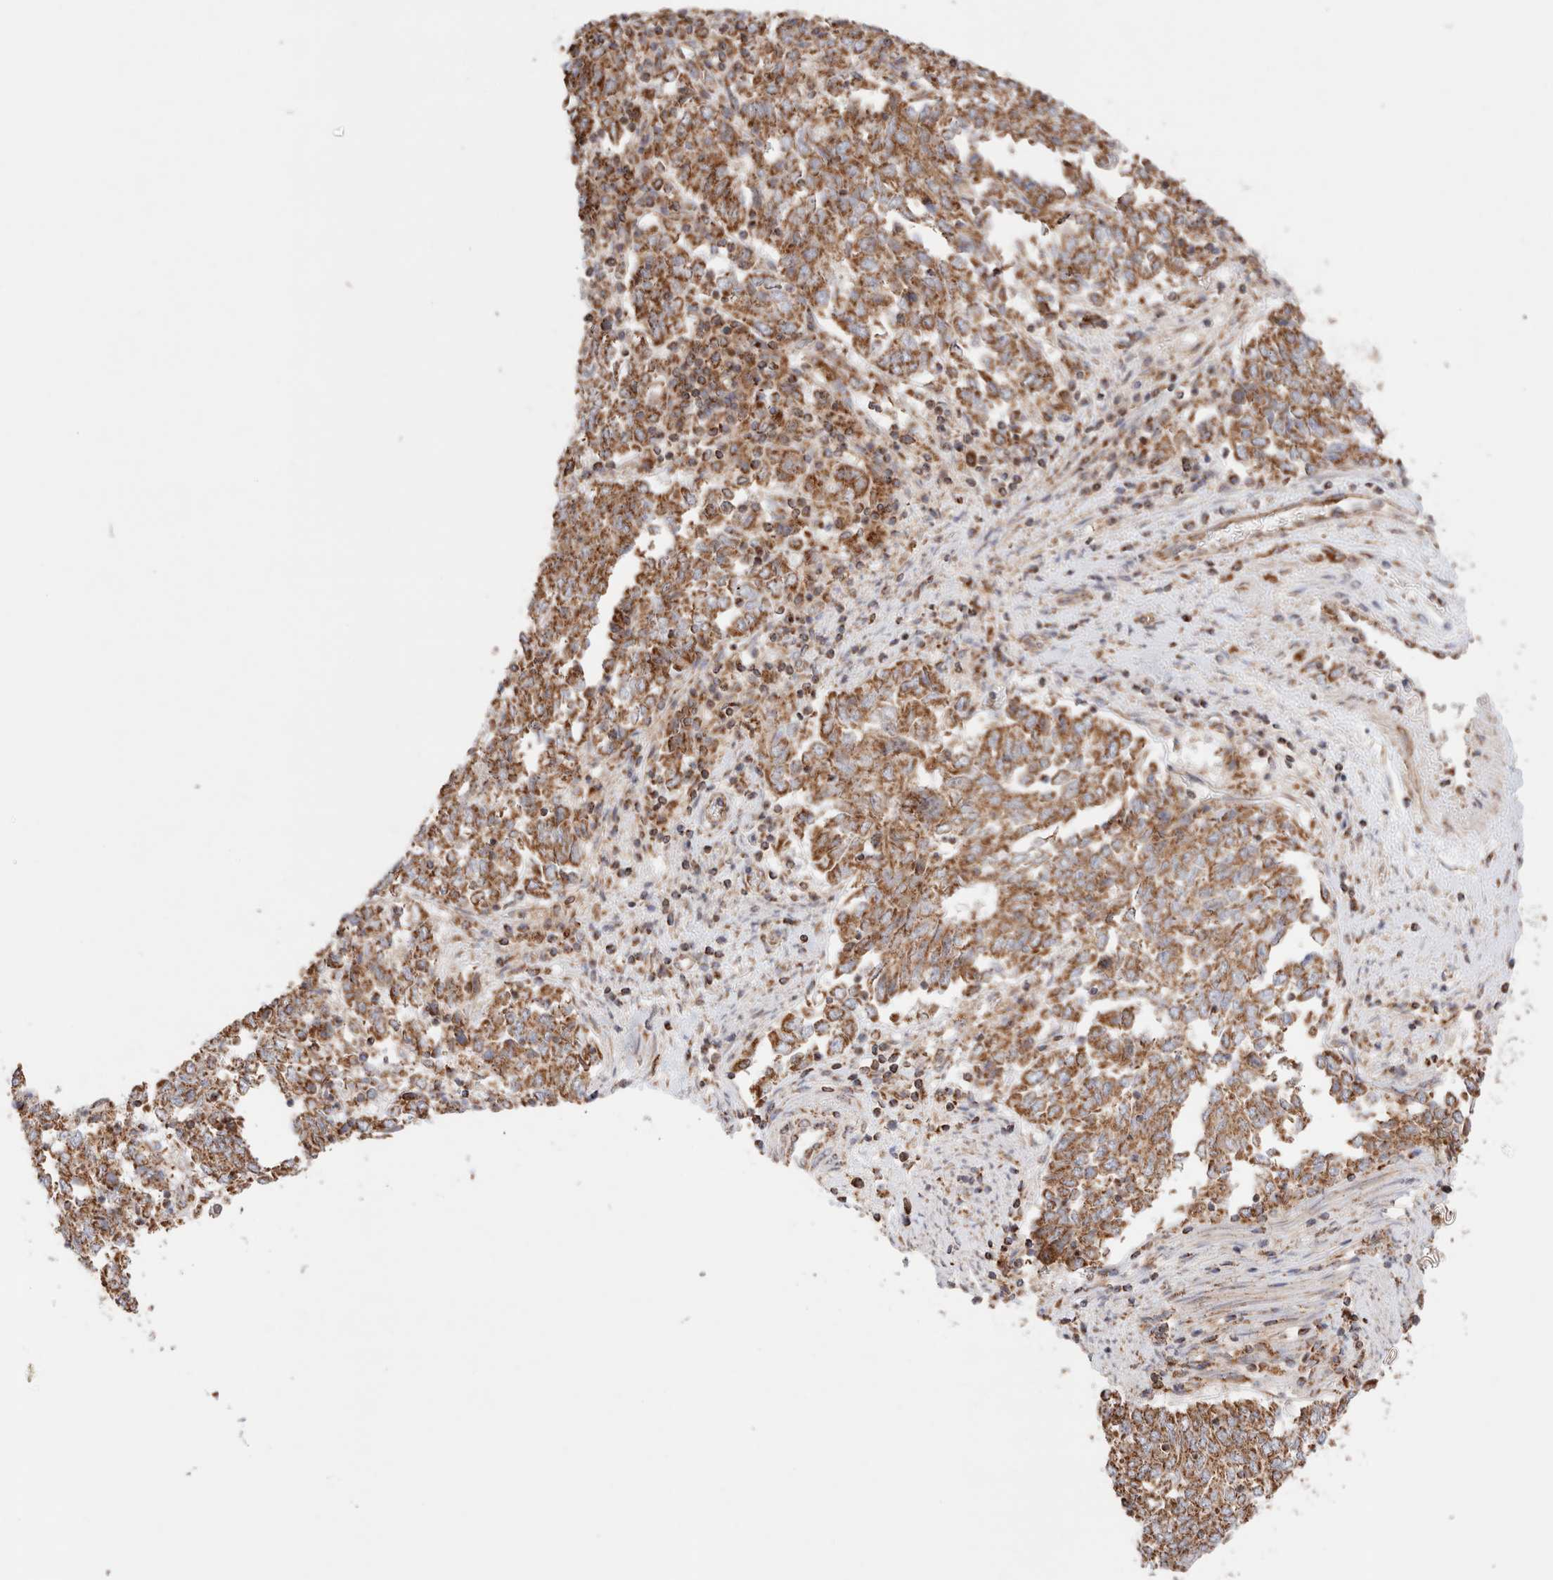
{"staining": {"intensity": "moderate", "quantity": ">75%", "location": "cytoplasmic/membranous"}, "tissue": "endometrial cancer", "cell_type": "Tumor cells", "image_type": "cancer", "snomed": [{"axis": "morphology", "description": "Adenocarcinoma, NOS"}, {"axis": "topography", "description": "Endometrium"}], "caption": "This micrograph shows IHC staining of endometrial cancer, with medium moderate cytoplasmic/membranous expression in about >75% of tumor cells.", "gene": "TMPPE", "patient": {"sex": "female", "age": 80}}